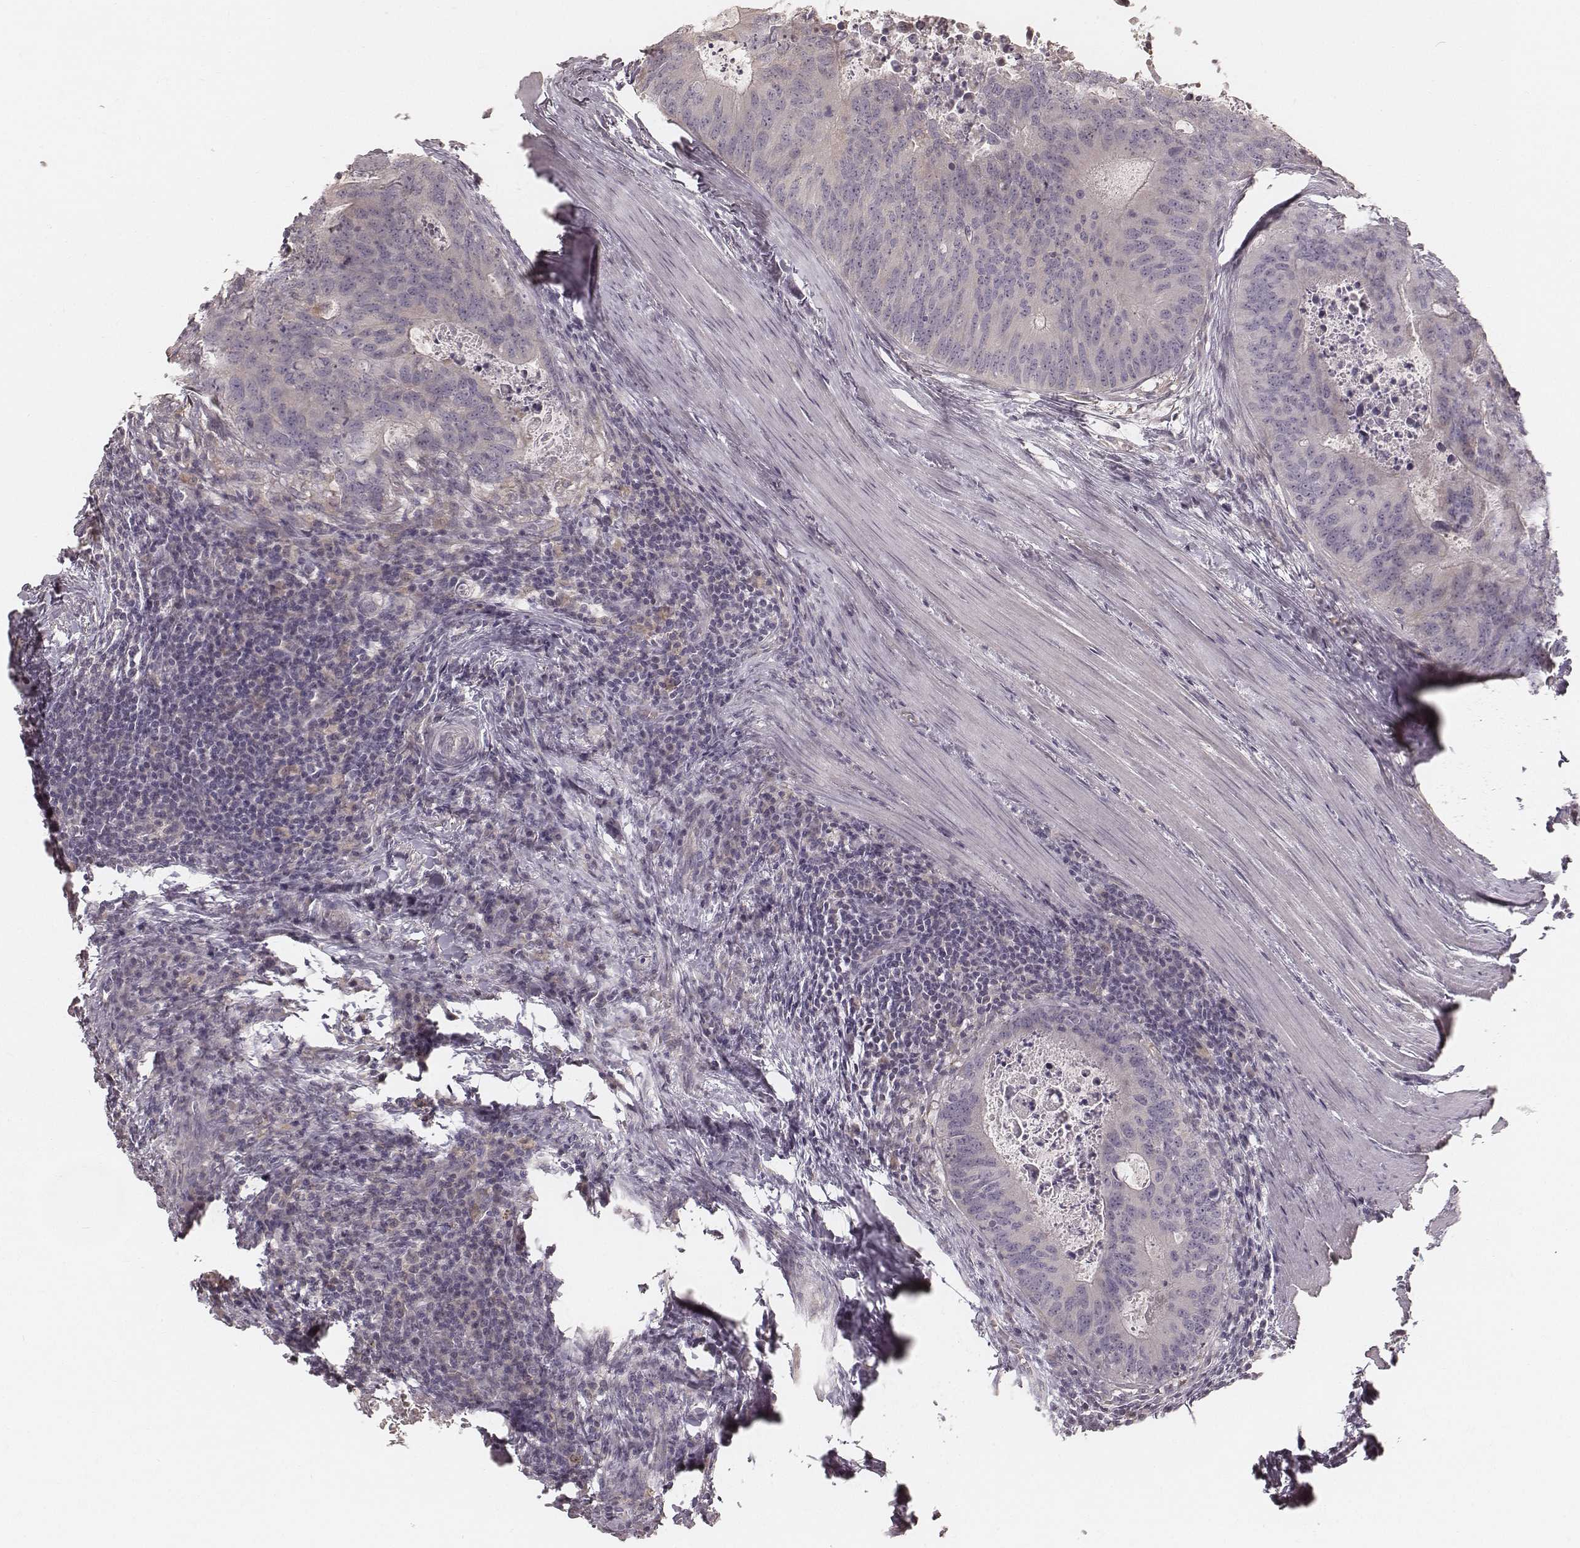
{"staining": {"intensity": "negative", "quantity": "none", "location": "none"}, "tissue": "colorectal cancer", "cell_type": "Tumor cells", "image_type": "cancer", "snomed": [{"axis": "morphology", "description": "Adenocarcinoma, NOS"}, {"axis": "topography", "description": "Colon"}], "caption": "Immunohistochemical staining of human adenocarcinoma (colorectal) exhibits no significant staining in tumor cells.", "gene": "FMNL2", "patient": {"sex": "male", "age": 67}}